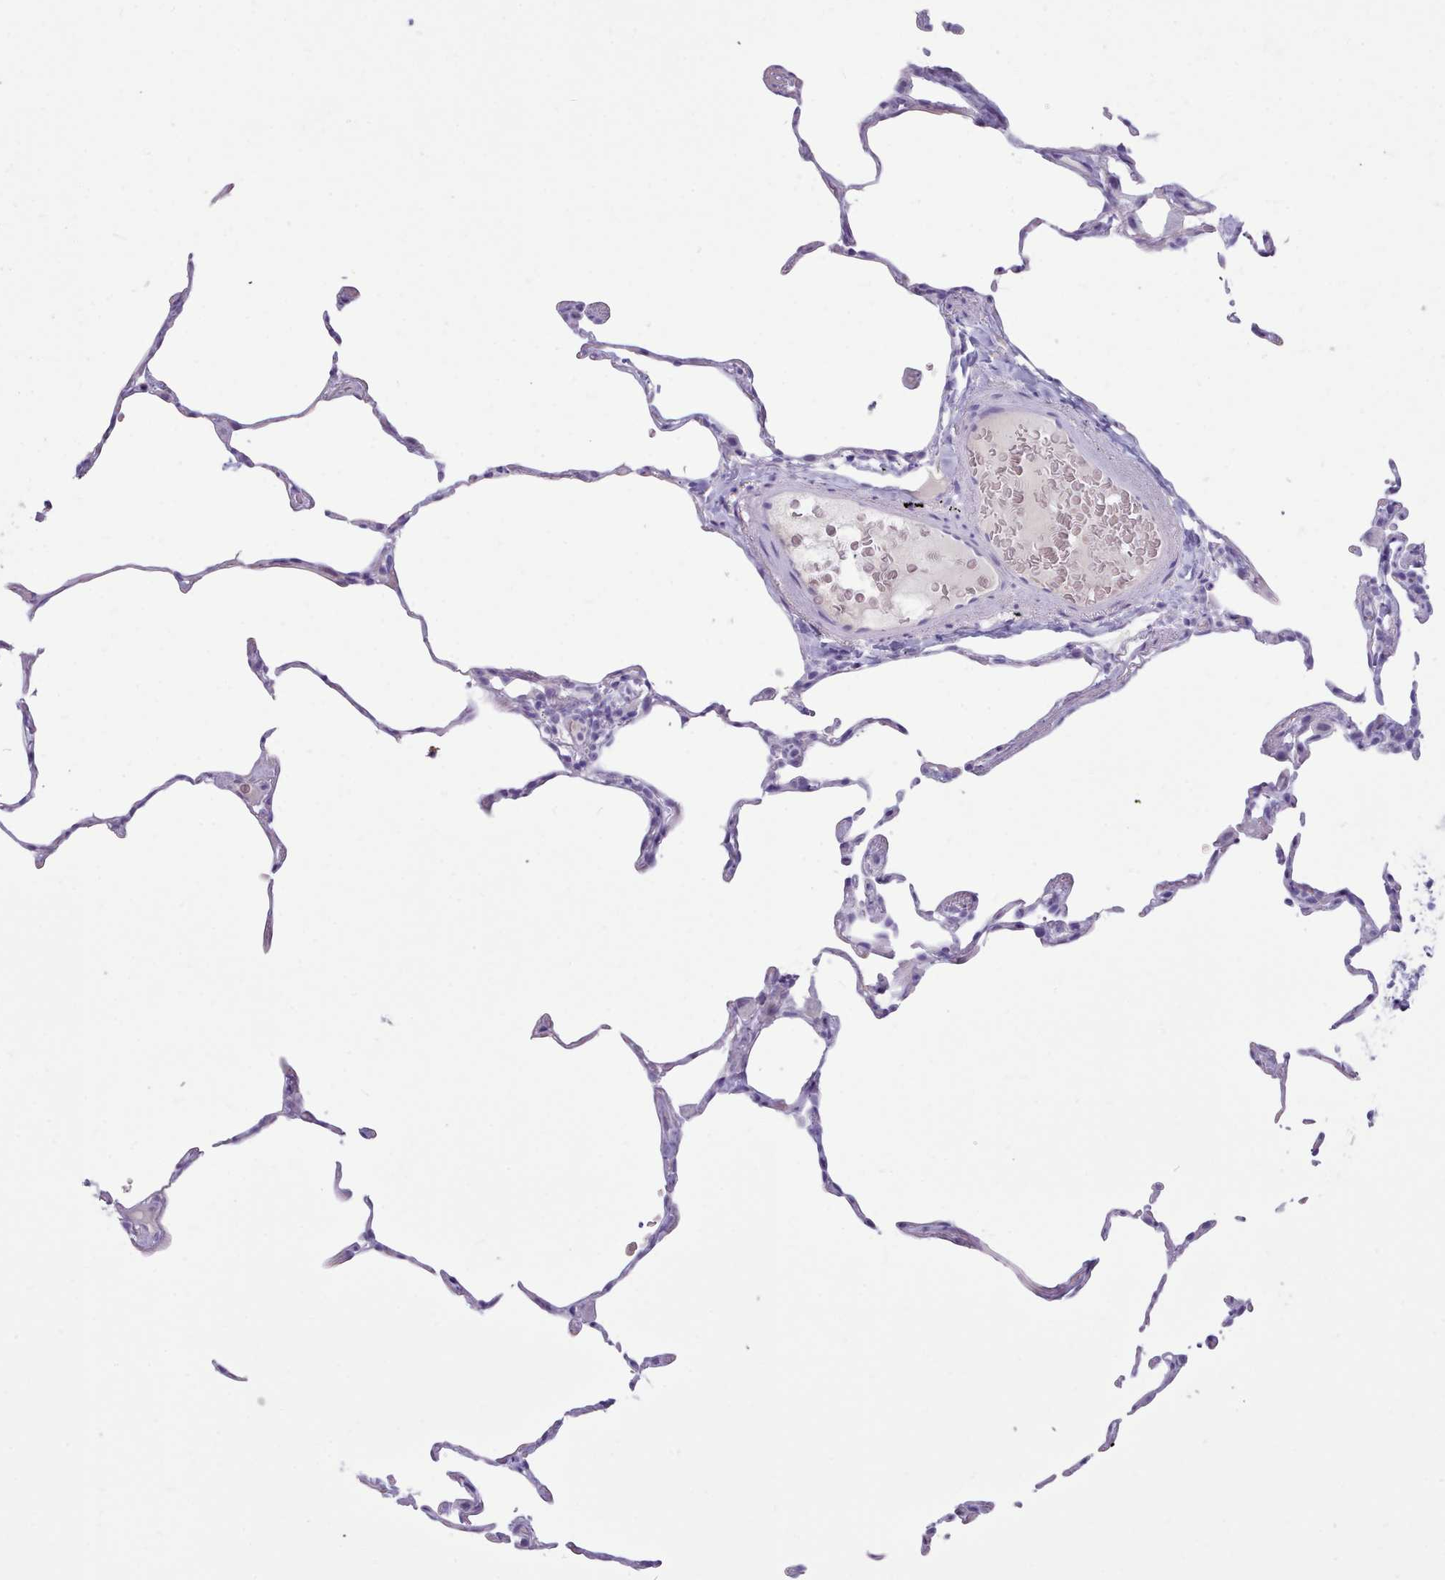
{"staining": {"intensity": "negative", "quantity": "none", "location": "none"}, "tissue": "lung", "cell_type": "Alveolar cells", "image_type": "normal", "snomed": [{"axis": "morphology", "description": "Normal tissue, NOS"}, {"axis": "topography", "description": "Lung"}], "caption": "Alveolar cells are negative for brown protein staining in benign lung. (DAB IHC visualized using brightfield microscopy, high magnification).", "gene": "NKX1", "patient": {"sex": "female", "age": 57}}